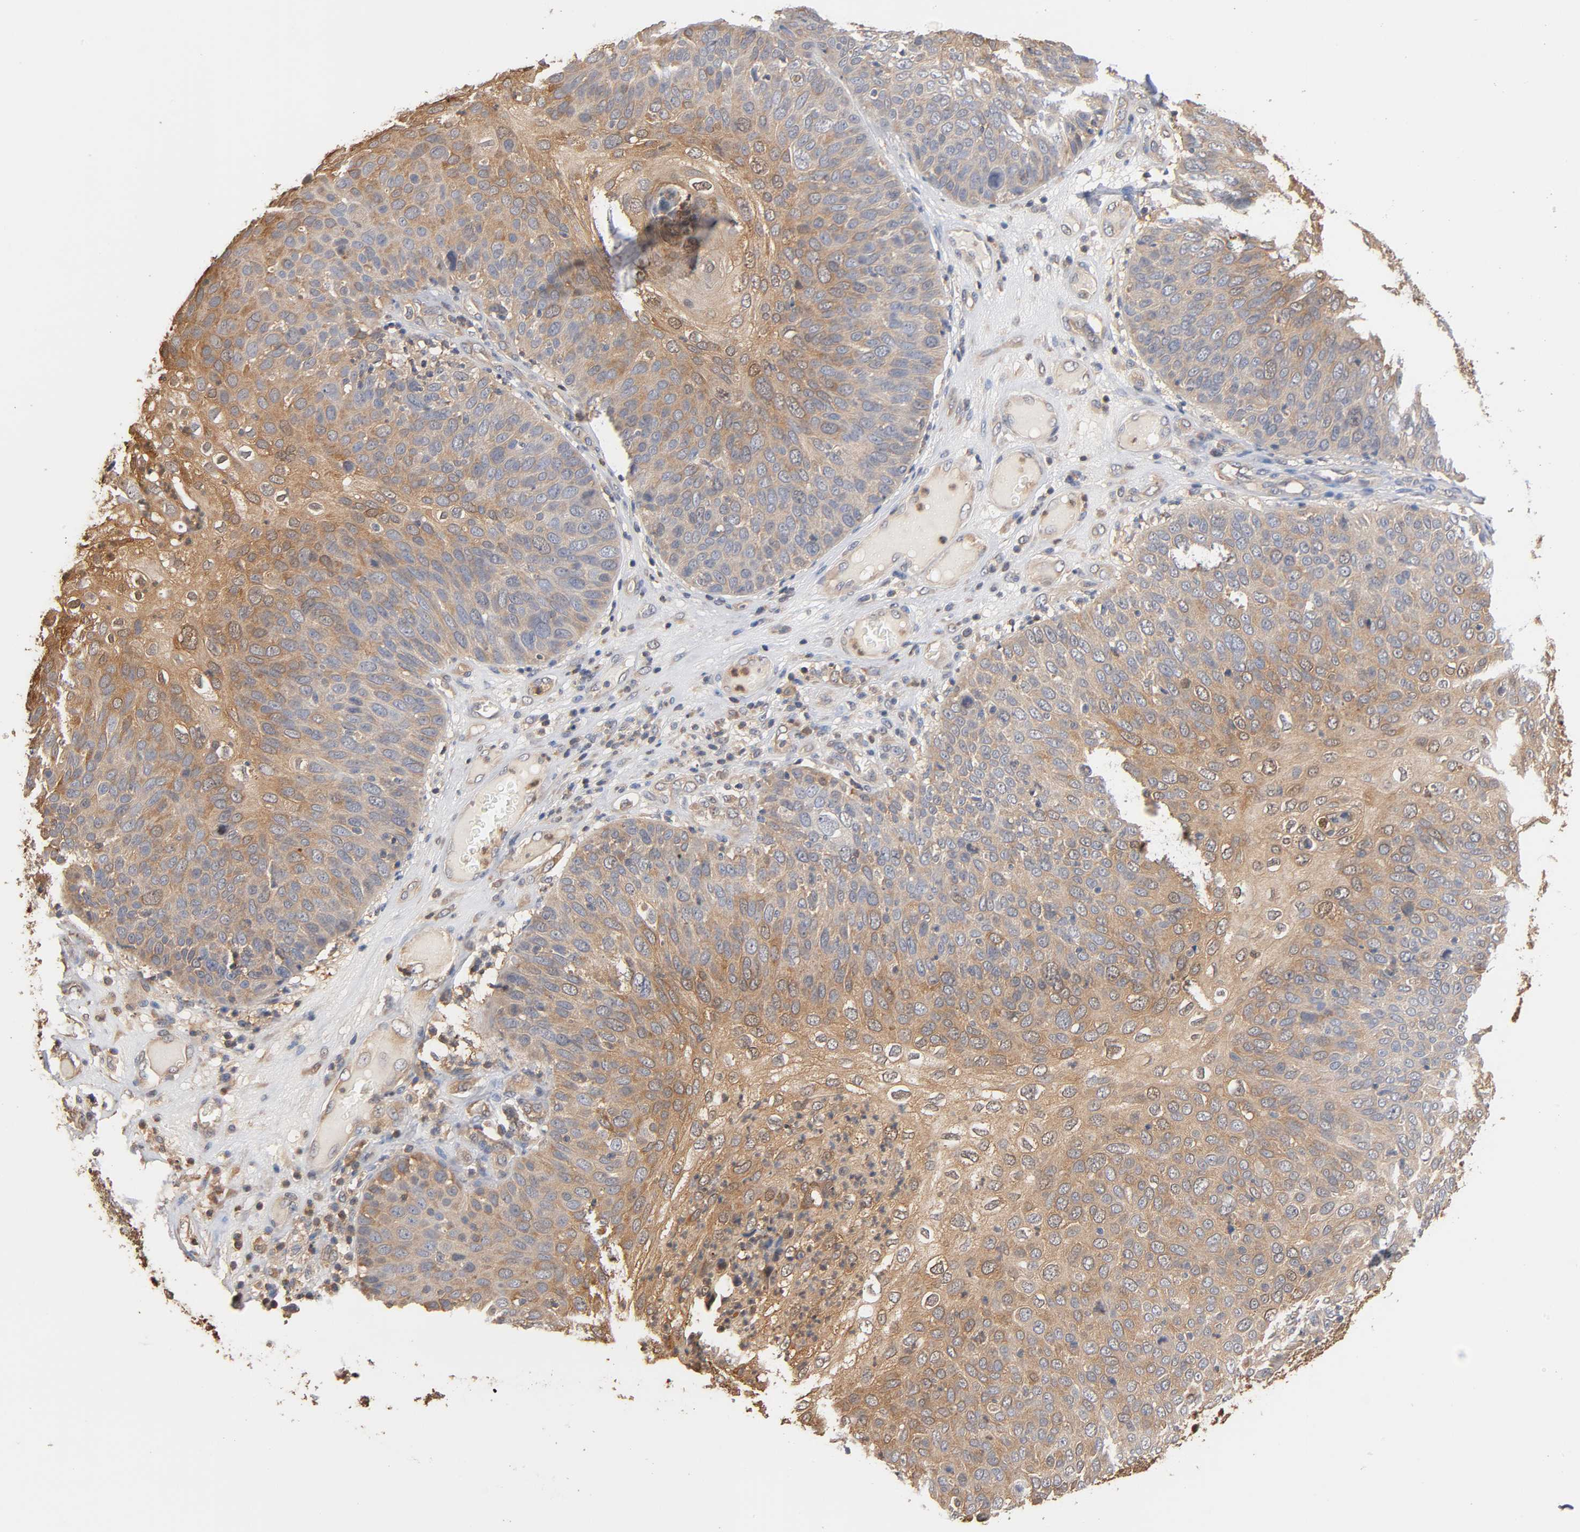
{"staining": {"intensity": "moderate", "quantity": ">75%", "location": "cytoplasmic/membranous"}, "tissue": "skin cancer", "cell_type": "Tumor cells", "image_type": "cancer", "snomed": [{"axis": "morphology", "description": "Squamous cell carcinoma, NOS"}, {"axis": "topography", "description": "Skin"}], "caption": "Approximately >75% of tumor cells in human skin cancer (squamous cell carcinoma) demonstrate moderate cytoplasmic/membranous protein expression as visualized by brown immunohistochemical staining.", "gene": "ALDOA", "patient": {"sex": "male", "age": 87}}